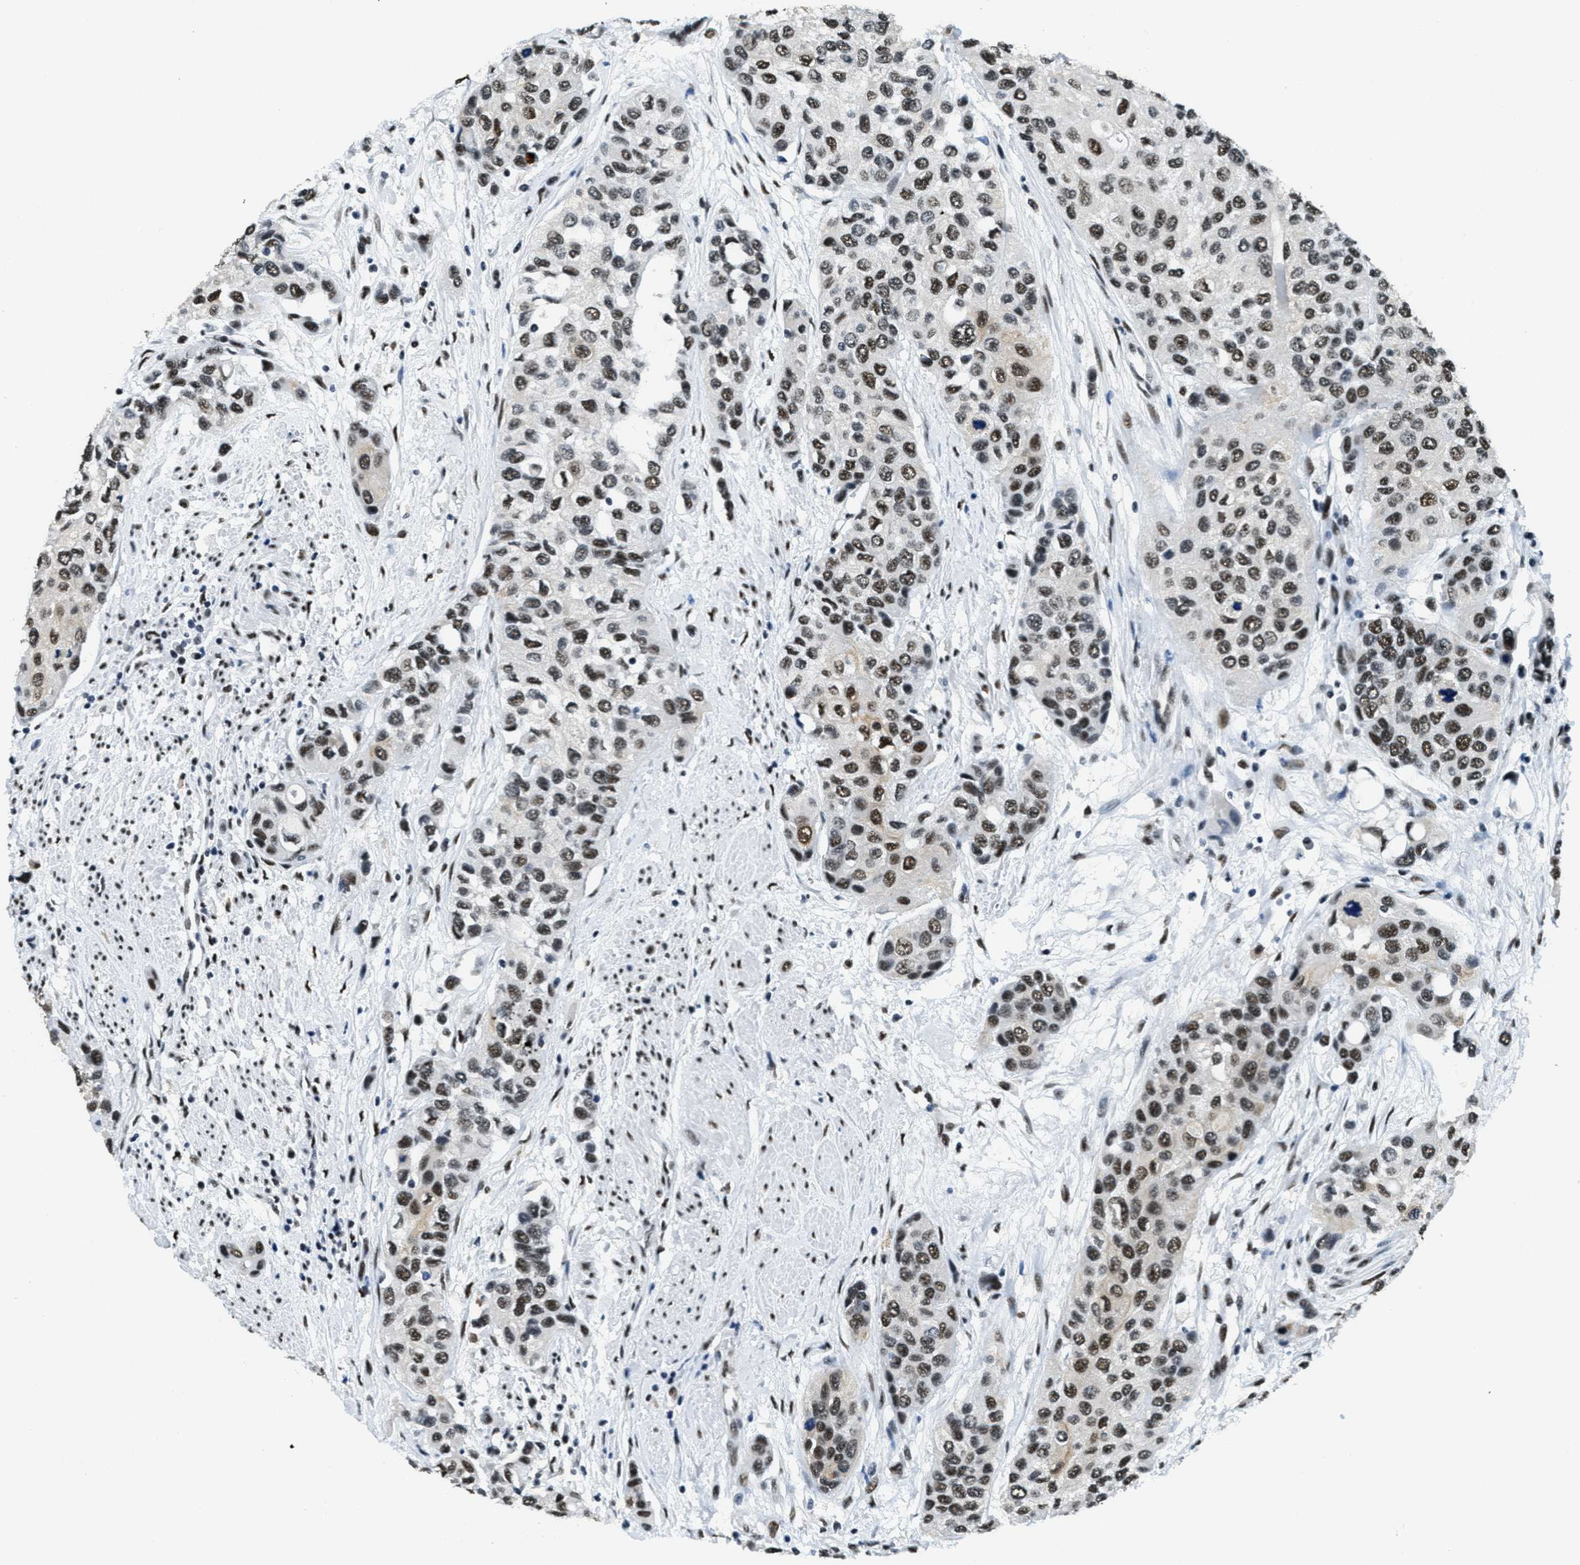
{"staining": {"intensity": "moderate", "quantity": ">75%", "location": "nuclear"}, "tissue": "urothelial cancer", "cell_type": "Tumor cells", "image_type": "cancer", "snomed": [{"axis": "morphology", "description": "Urothelial carcinoma, High grade"}, {"axis": "topography", "description": "Urinary bladder"}], "caption": "This is a micrograph of IHC staining of urothelial carcinoma (high-grade), which shows moderate staining in the nuclear of tumor cells.", "gene": "SSB", "patient": {"sex": "female", "age": 56}}